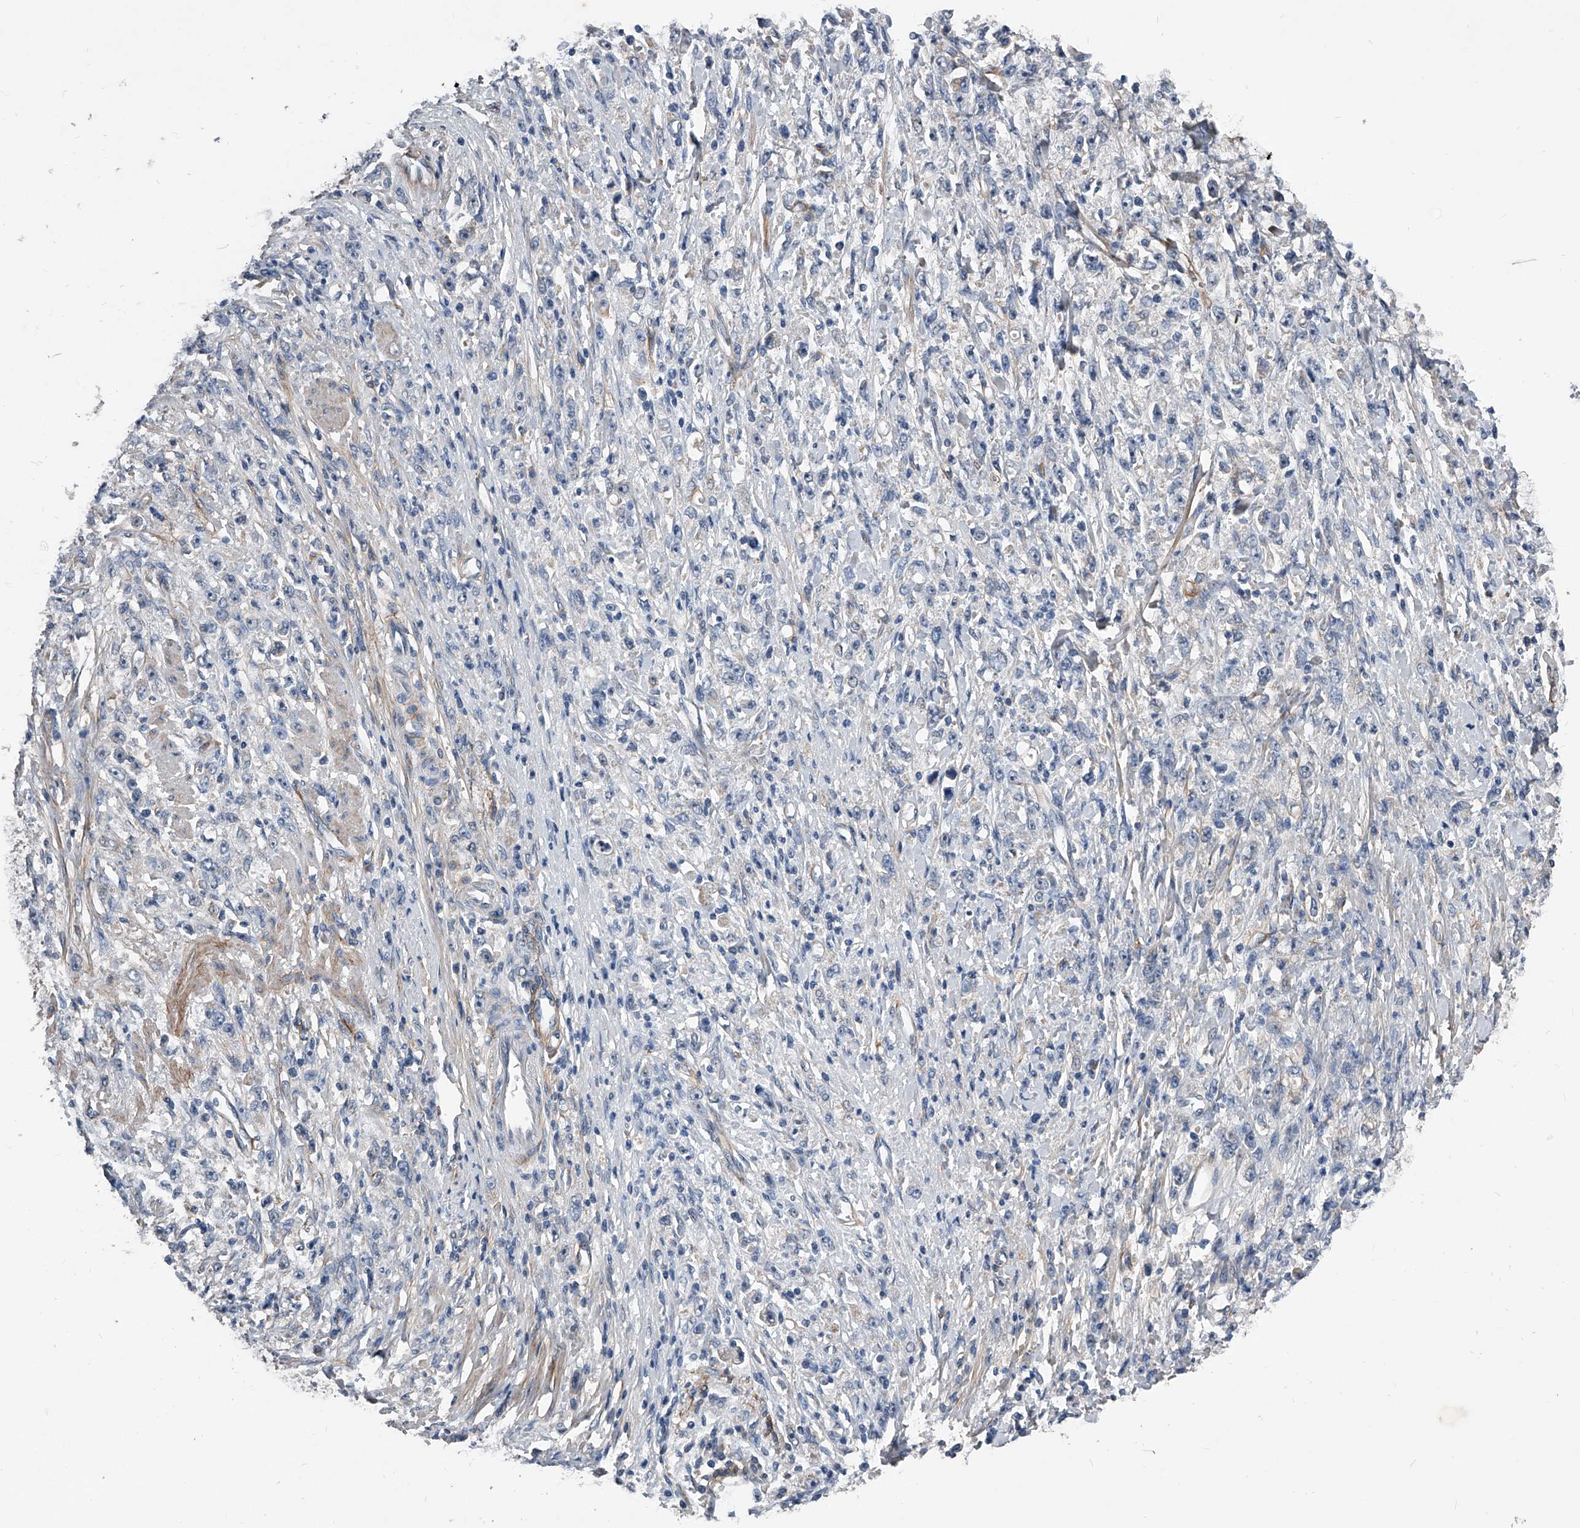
{"staining": {"intensity": "negative", "quantity": "none", "location": "none"}, "tissue": "stomach cancer", "cell_type": "Tumor cells", "image_type": "cancer", "snomed": [{"axis": "morphology", "description": "Adenocarcinoma, NOS"}, {"axis": "topography", "description": "Stomach"}], "caption": "Human stomach adenocarcinoma stained for a protein using IHC shows no expression in tumor cells.", "gene": "PHACTR1", "patient": {"sex": "female", "age": 59}}